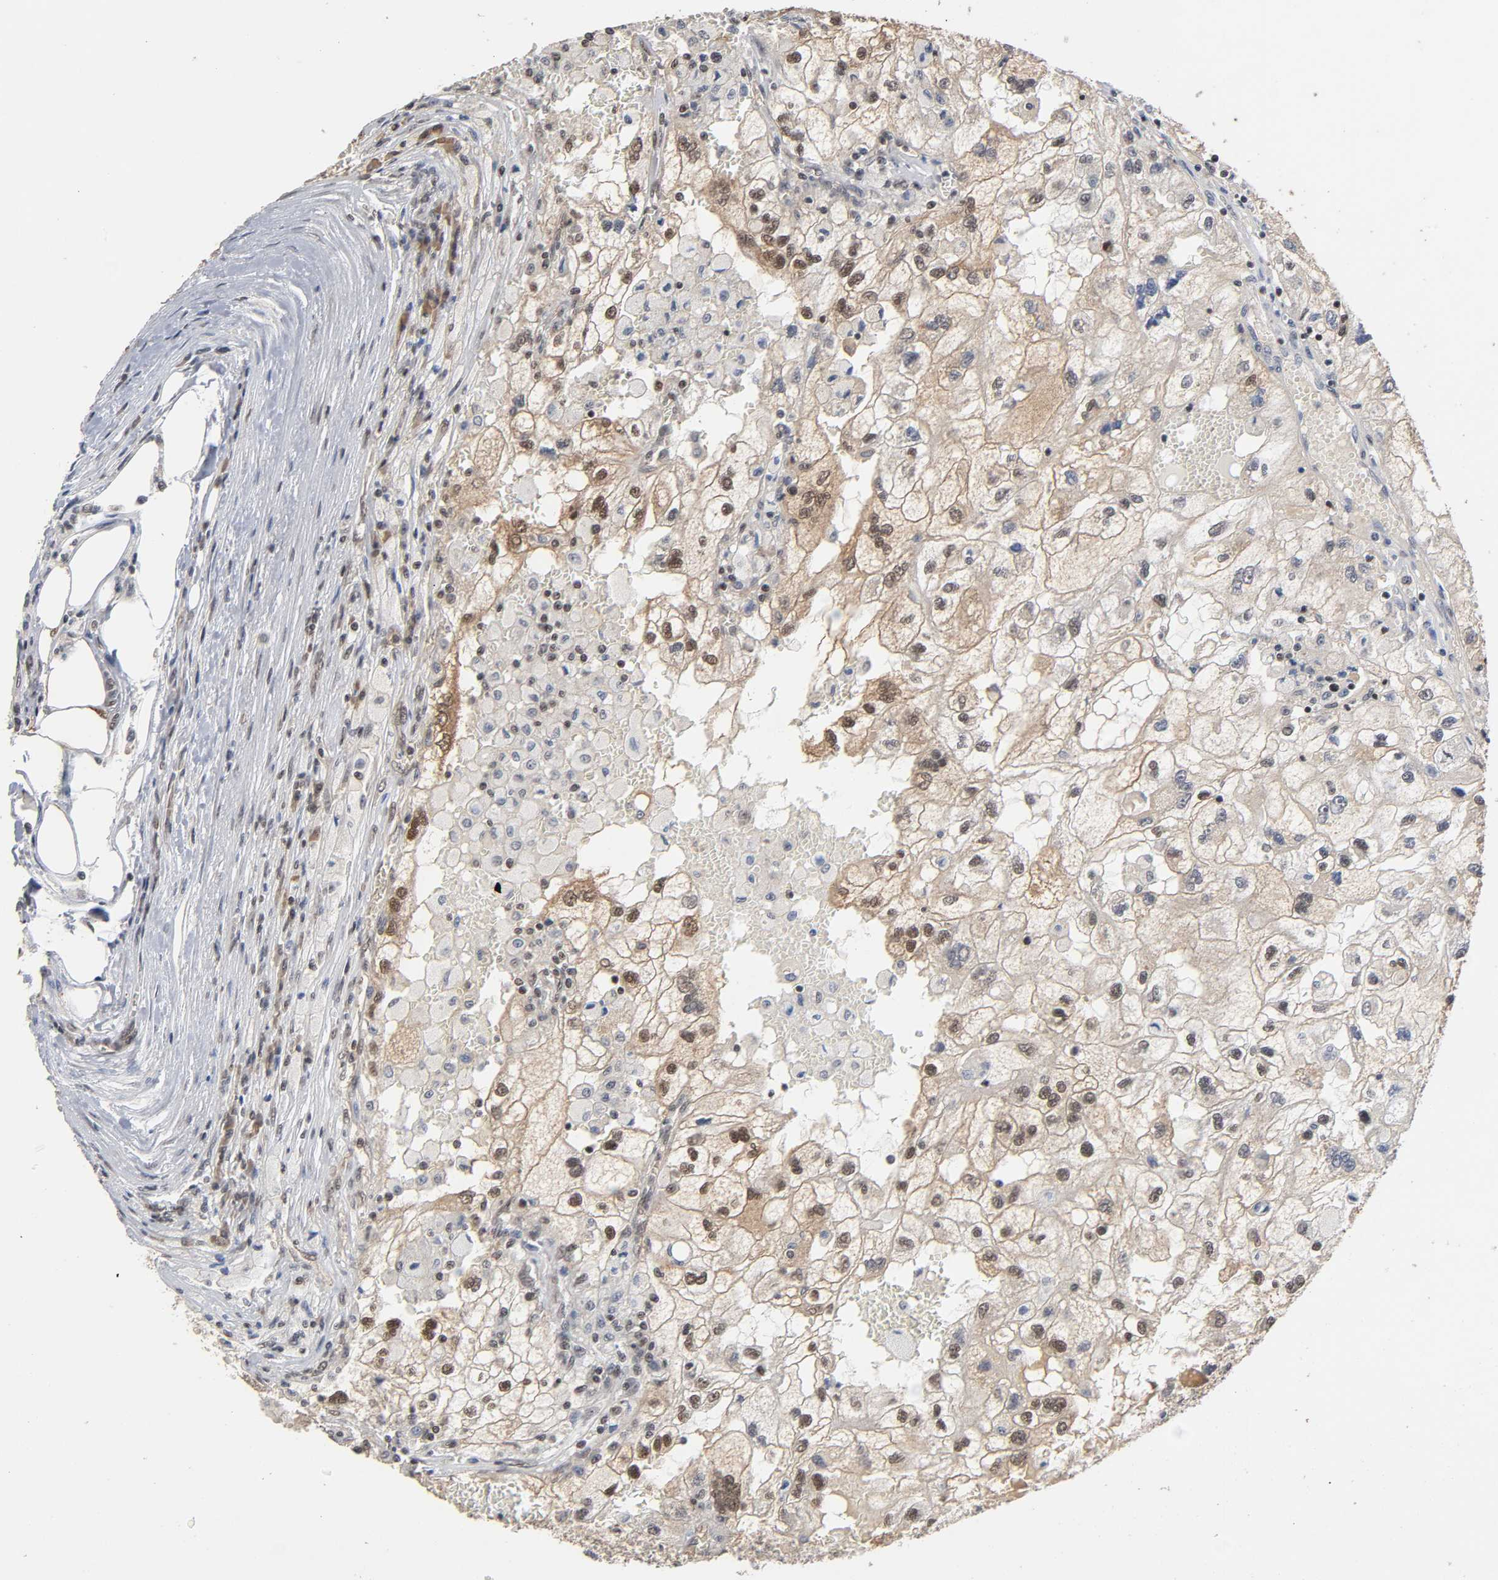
{"staining": {"intensity": "moderate", "quantity": "25%-75%", "location": "cytoplasmic/membranous,nuclear"}, "tissue": "renal cancer", "cell_type": "Tumor cells", "image_type": "cancer", "snomed": [{"axis": "morphology", "description": "Normal tissue, NOS"}, {"axis": "morphology", "description": "Adenocarcinoma, NOS"}, {"axis": "topography", "description": "Kidney"}], "caption": "Renal cancer was stained to show a protein in brown. There is medium levels of moderate cytoplasmic/membranous and nuclear expression in about 25%-75% of tumor cells.", "gene": "ZNF384", "patient": {"sex": "male", "age": 71}}